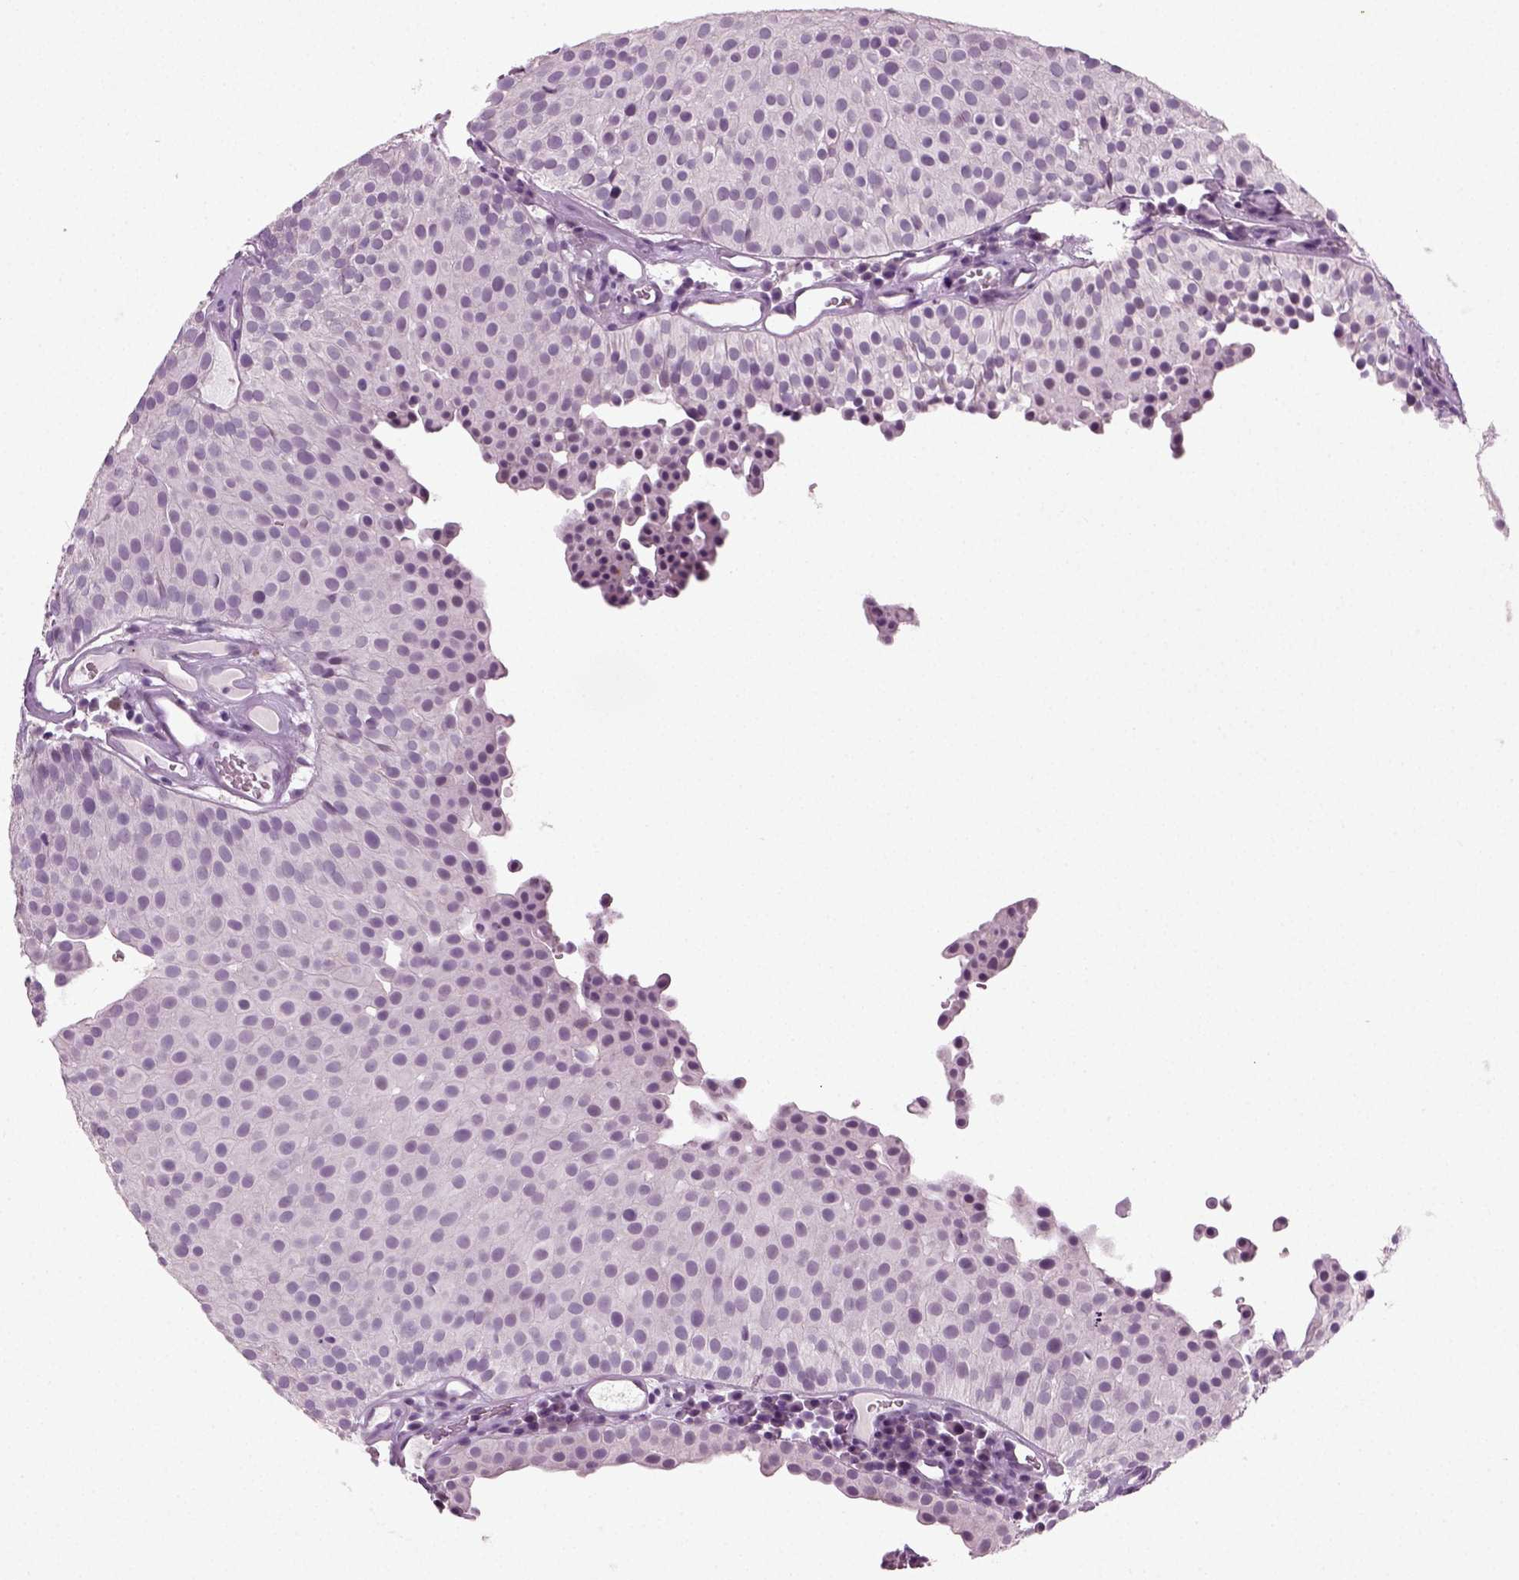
{"staining": {"intensity": "negative", "quantity": "none", "location": "none"}, "tissue": "urothelial cancer", "cell_type": "Tumor cells", "image_type": "cancer", "snomed": [{"axis": "morphology", "description": "Urothelial carcinoma, Low grade"}, {"axis": "topography", "description": "Urinary bladder"}], "caption": "IHC of urothelial cancer demonstrates no staining in tumor cells.", "gene": "SYNGAP1", "patient": {"sex": "female", "age": 87}}